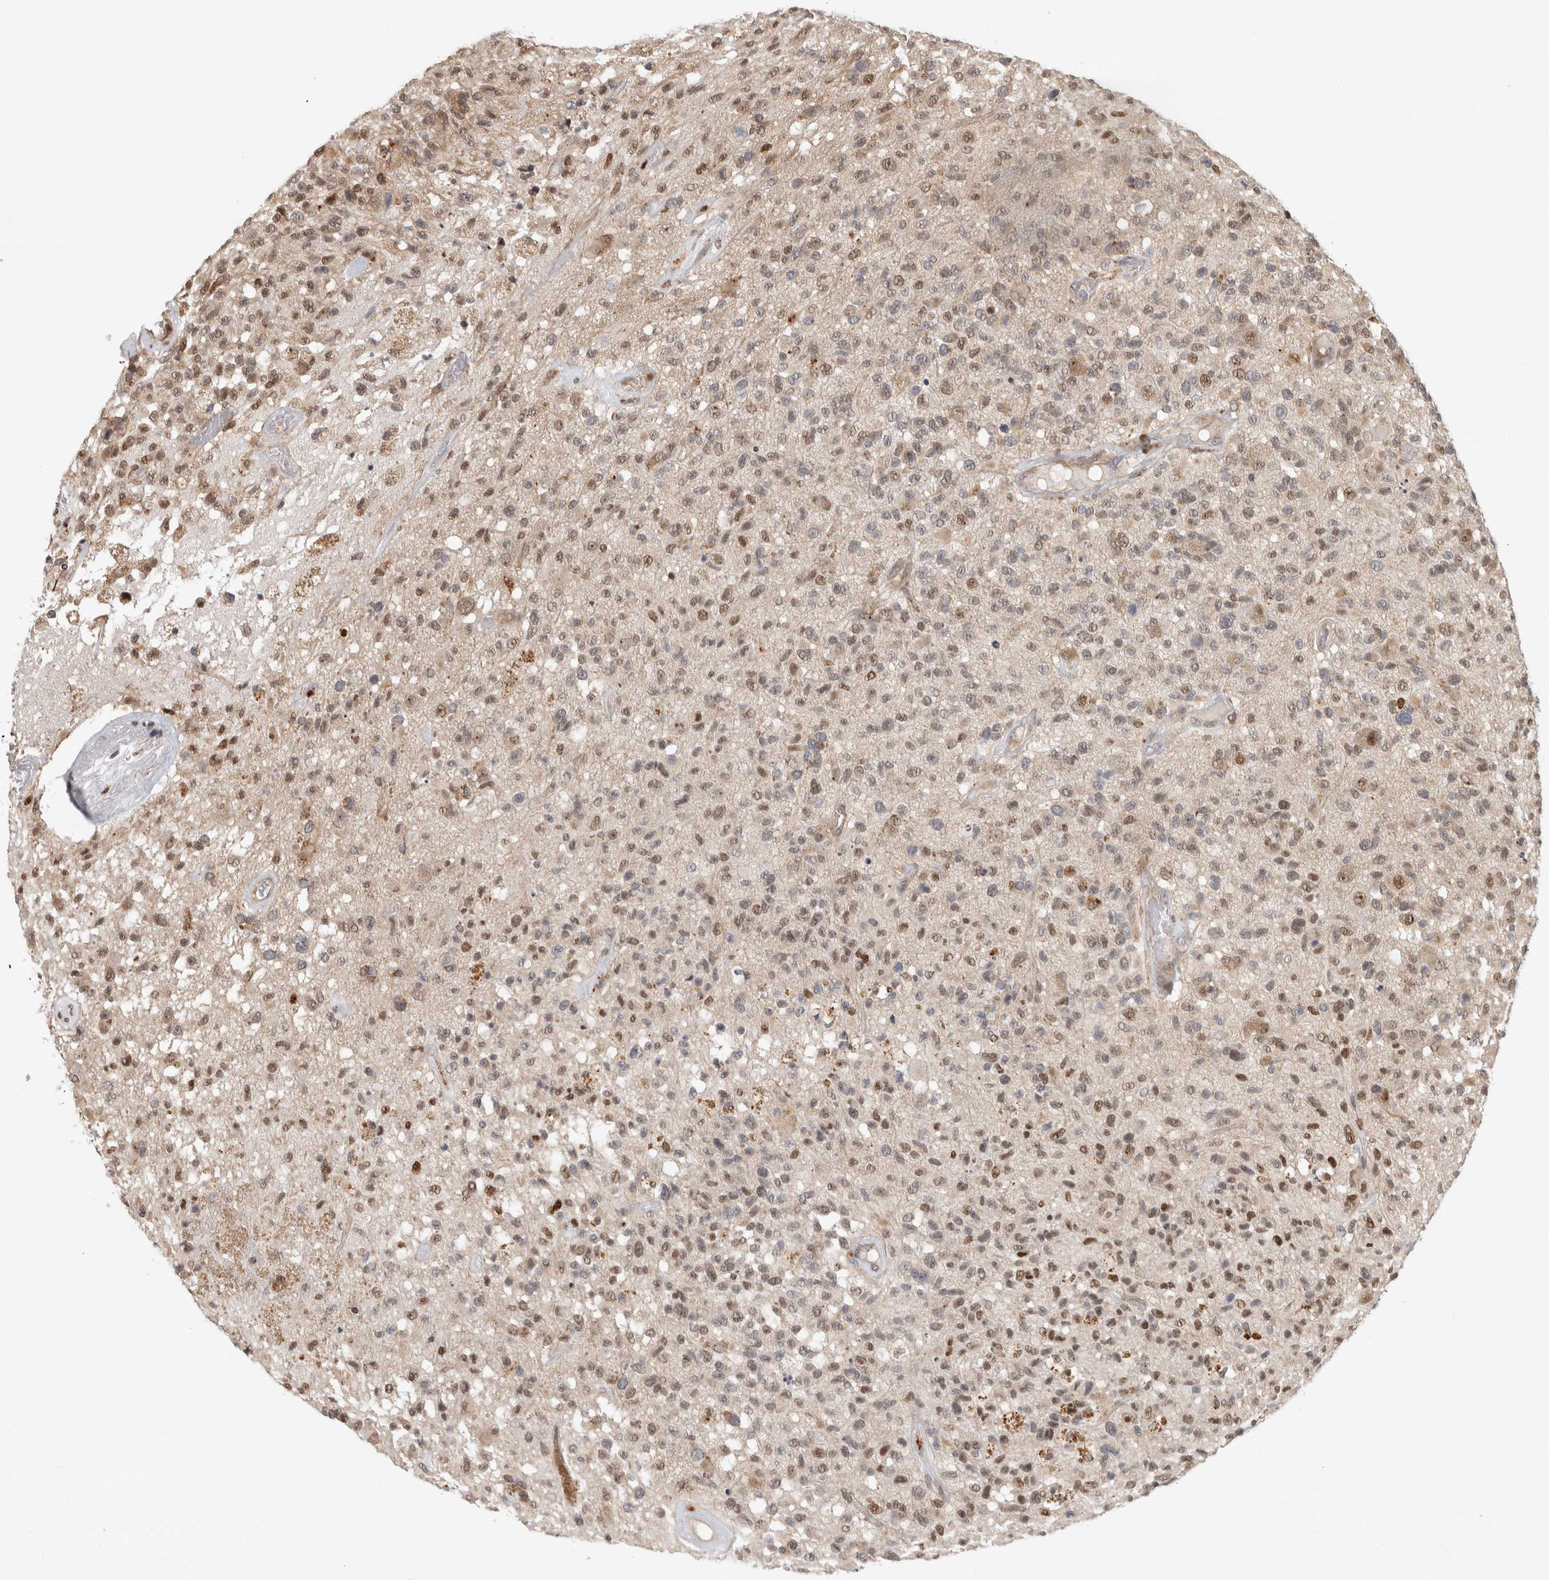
{"staining": {"intensity": "moderate", "quantity": ">75%", "location": "nuclear"}, "tissue": "glioma", "cell_type": "Tumor cells", "image_type": "cancer", "snomed": [{"axis": "morphology", "description": "Glioma, malignant, High grade"}, {"axis": "morphology", "description": "Glioblastoma, NOS"}, {"axis": "topography", "description": "Brain"}], "caption": "IHC staining of glioma, which reveals medium levels of moderate nuclear positivity in about >75% of tumor cells indicating moderate nuclear protein positivity. The staining was performed using DAB (3,3'-diaminobenzidine) (brown) for protein detection and nuclei were counterstained in hematoxylin (blue).", "gene": "NAB2", "patient": {"sex": "male", "age": 60}}